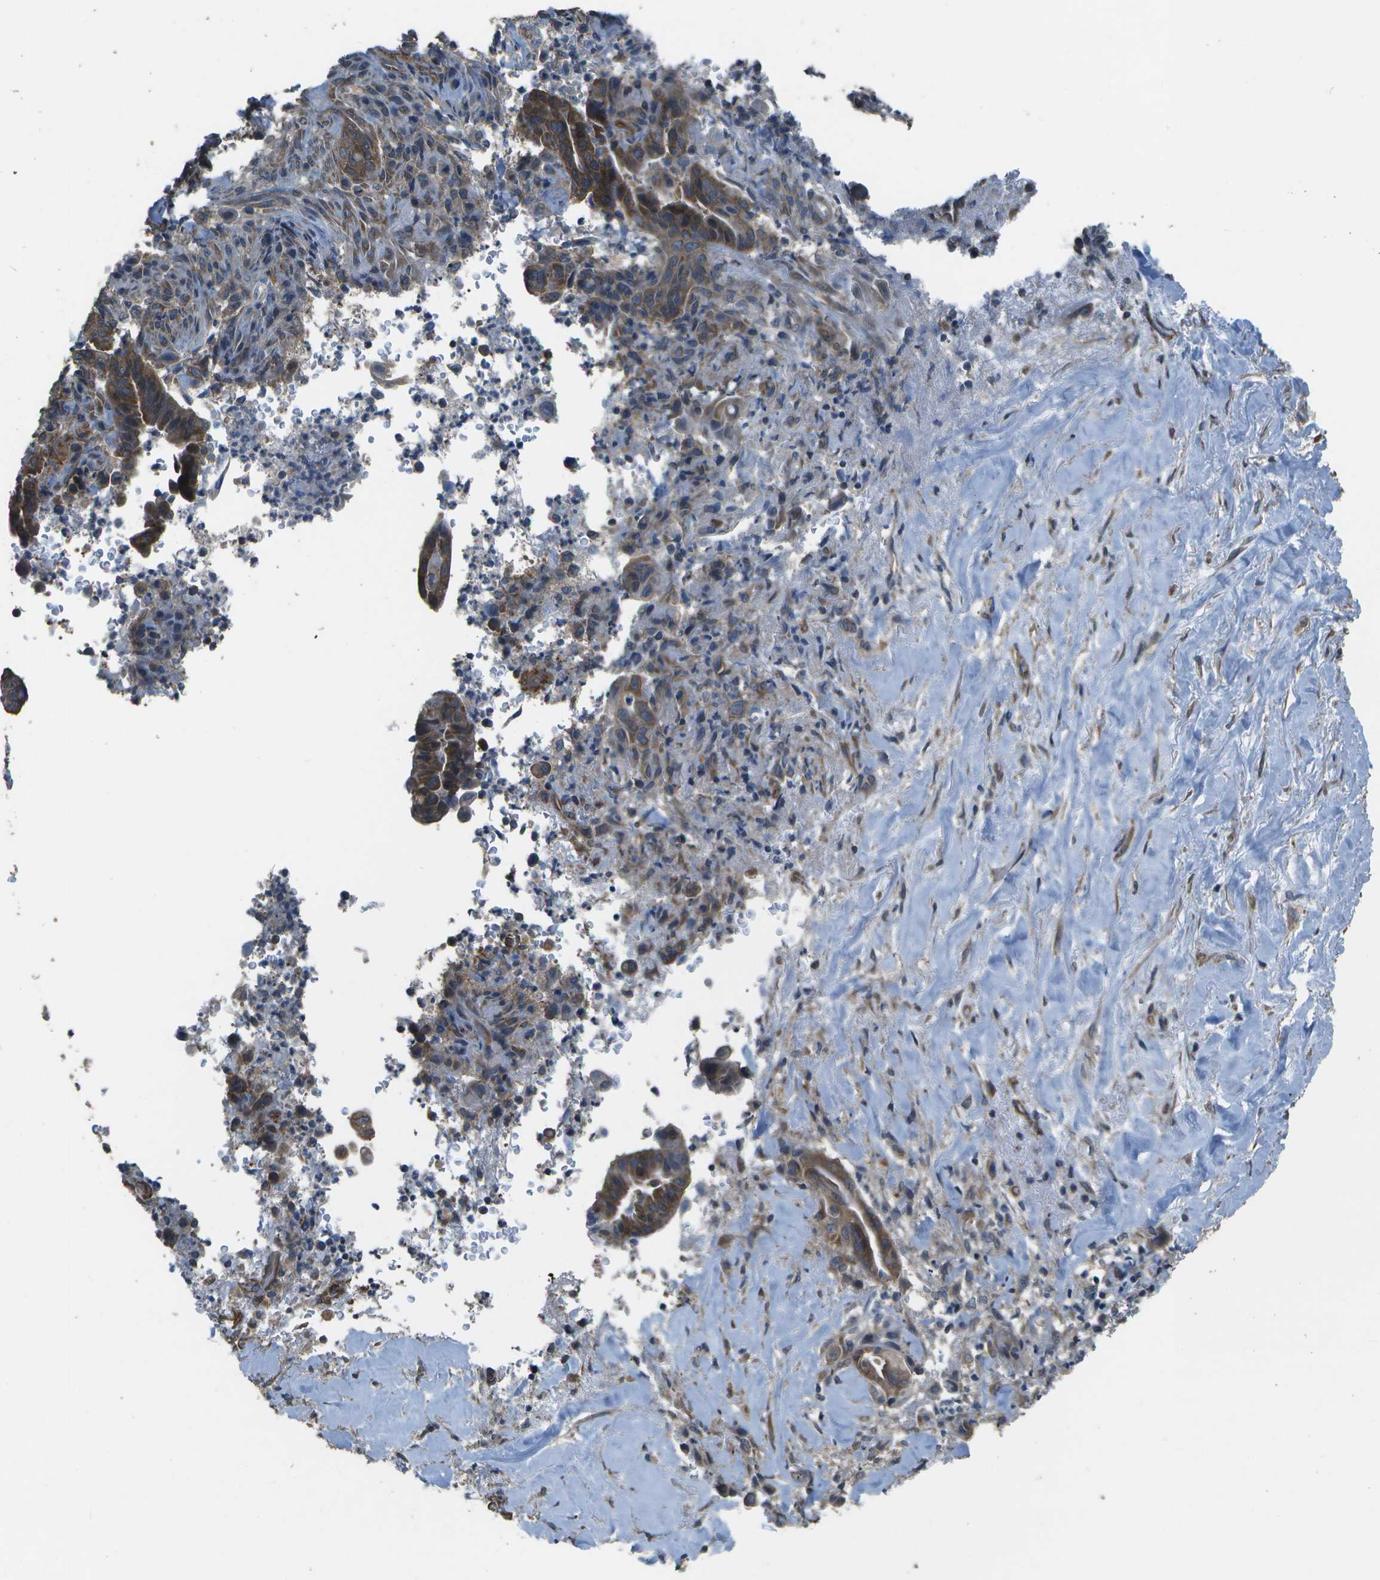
{"staining": {"intensity": "moderate", "quantity": ">75%", "location": "cytoplasmic/membranous"}, "tissue": "liver cancer", "cell_type": "Tumor cells", "image_type": "cancer", "snomed": [{"axis": "morphology", "description": "Cholangiocarcinoma"}, {"axis": "topography", "description": "Liver"}], "caption": "Immunohistochemistry of liver cholangiocarcinoma exhibits medium levels of moderate cytoplasmic/membranous staining in approximately >75% of tumor cells. (IHC, brightfield microscopy, high magnification).", "gene": "CLNS1A", "patient": {"sex": "female", "age": 67}}